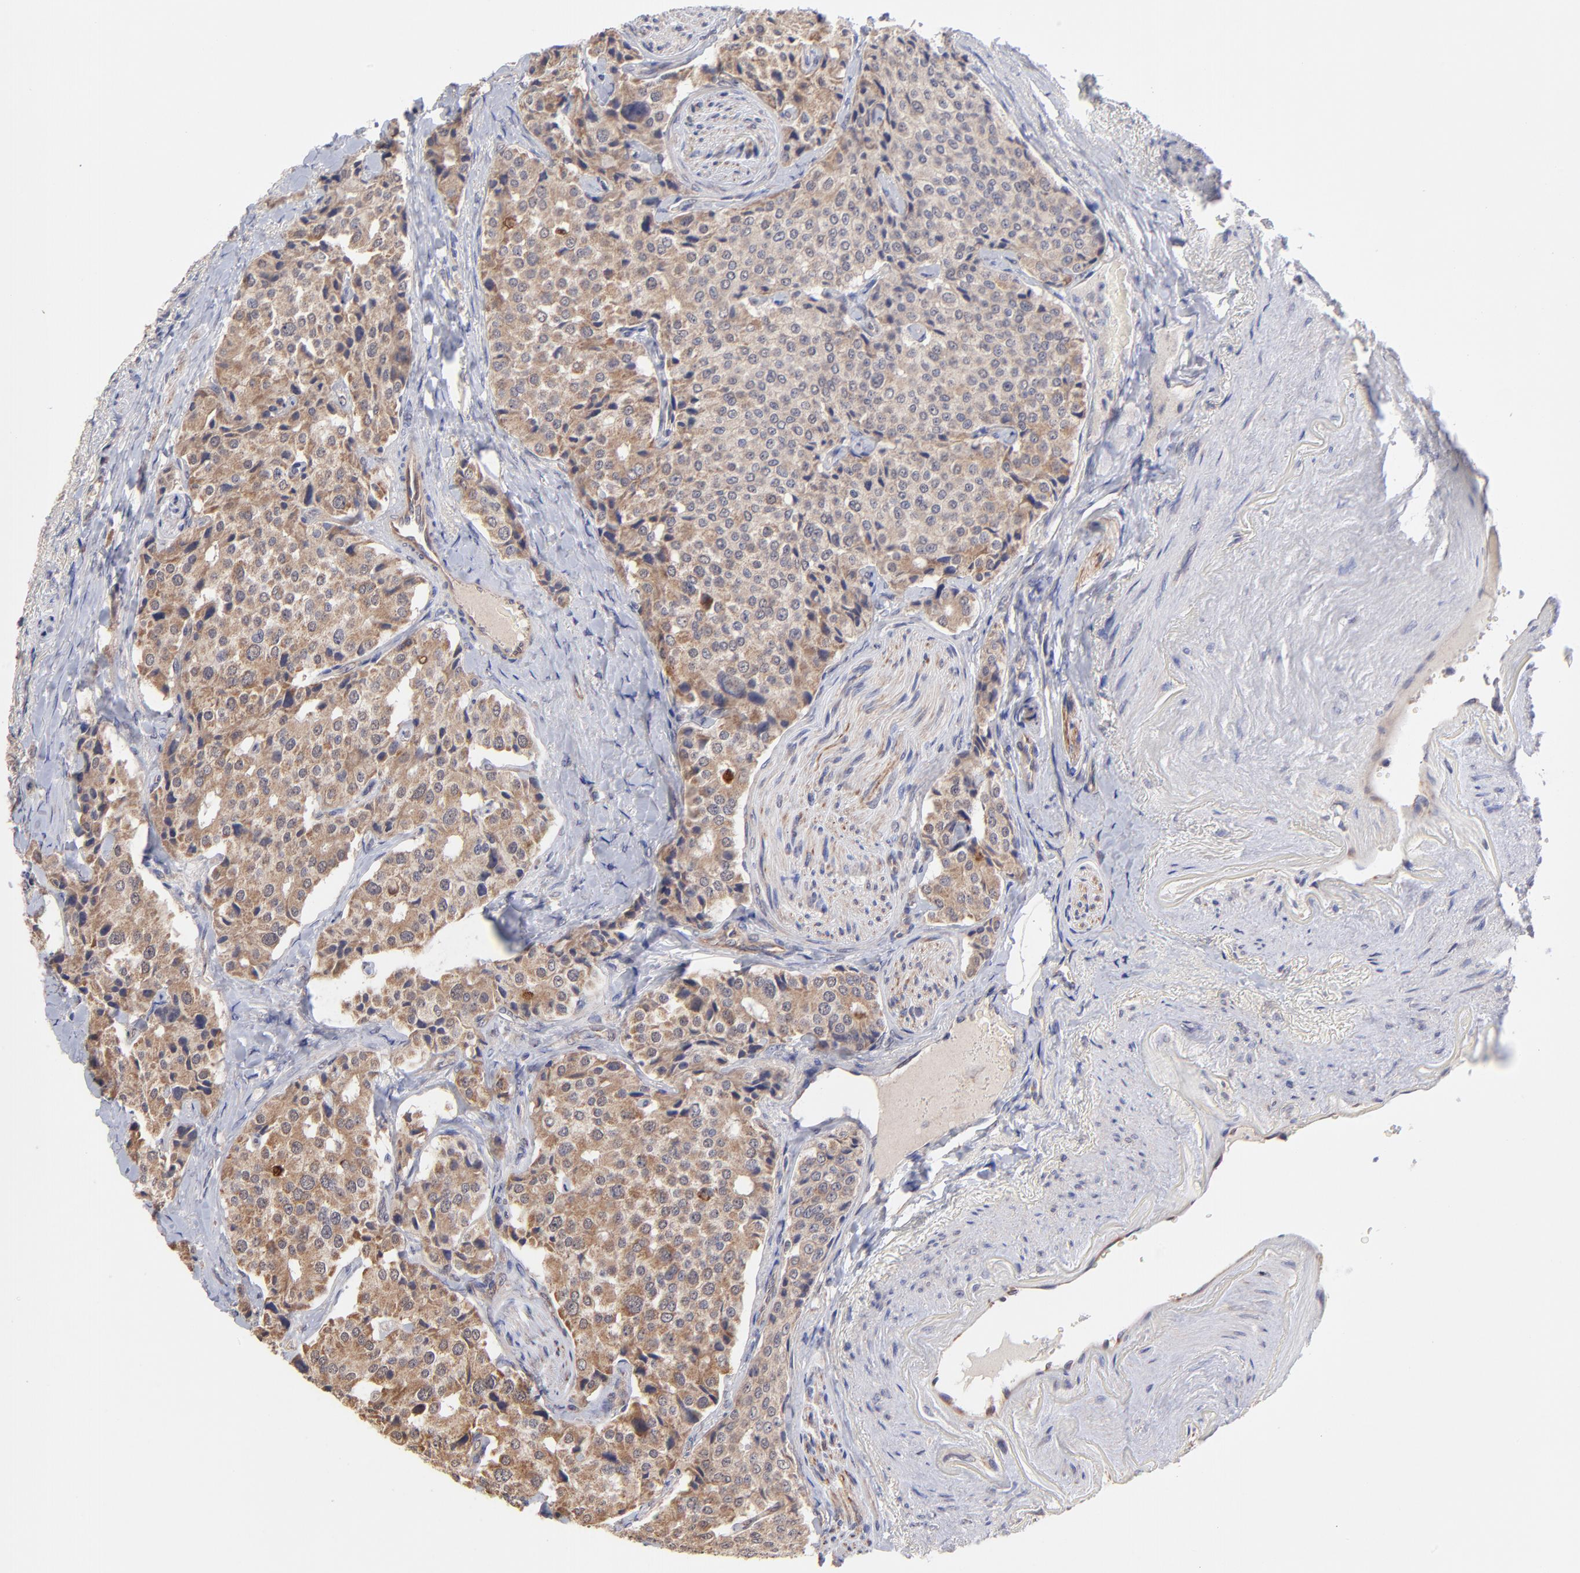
{"staining": {"intensity": "weak", "quantity": ">75%", "location": "cytoplasmic/membranous"}, "tissue": "carcinoid", "cell_type": "Tumor cells", "image_type": "cancer", "snomed": [{"axis": "morphology", "description": "Carcinoid, malignant, NOS"}, {"axis": "topography", "description": "Colon"}], "caption": "The histopathology image reveals a brown stain indicating the presence of a protein in the cytoplasmic/membranous of tumor cells in carcinoid.", "gene": "UBE2H", "patient": {"sex": "female", "age": 61}}